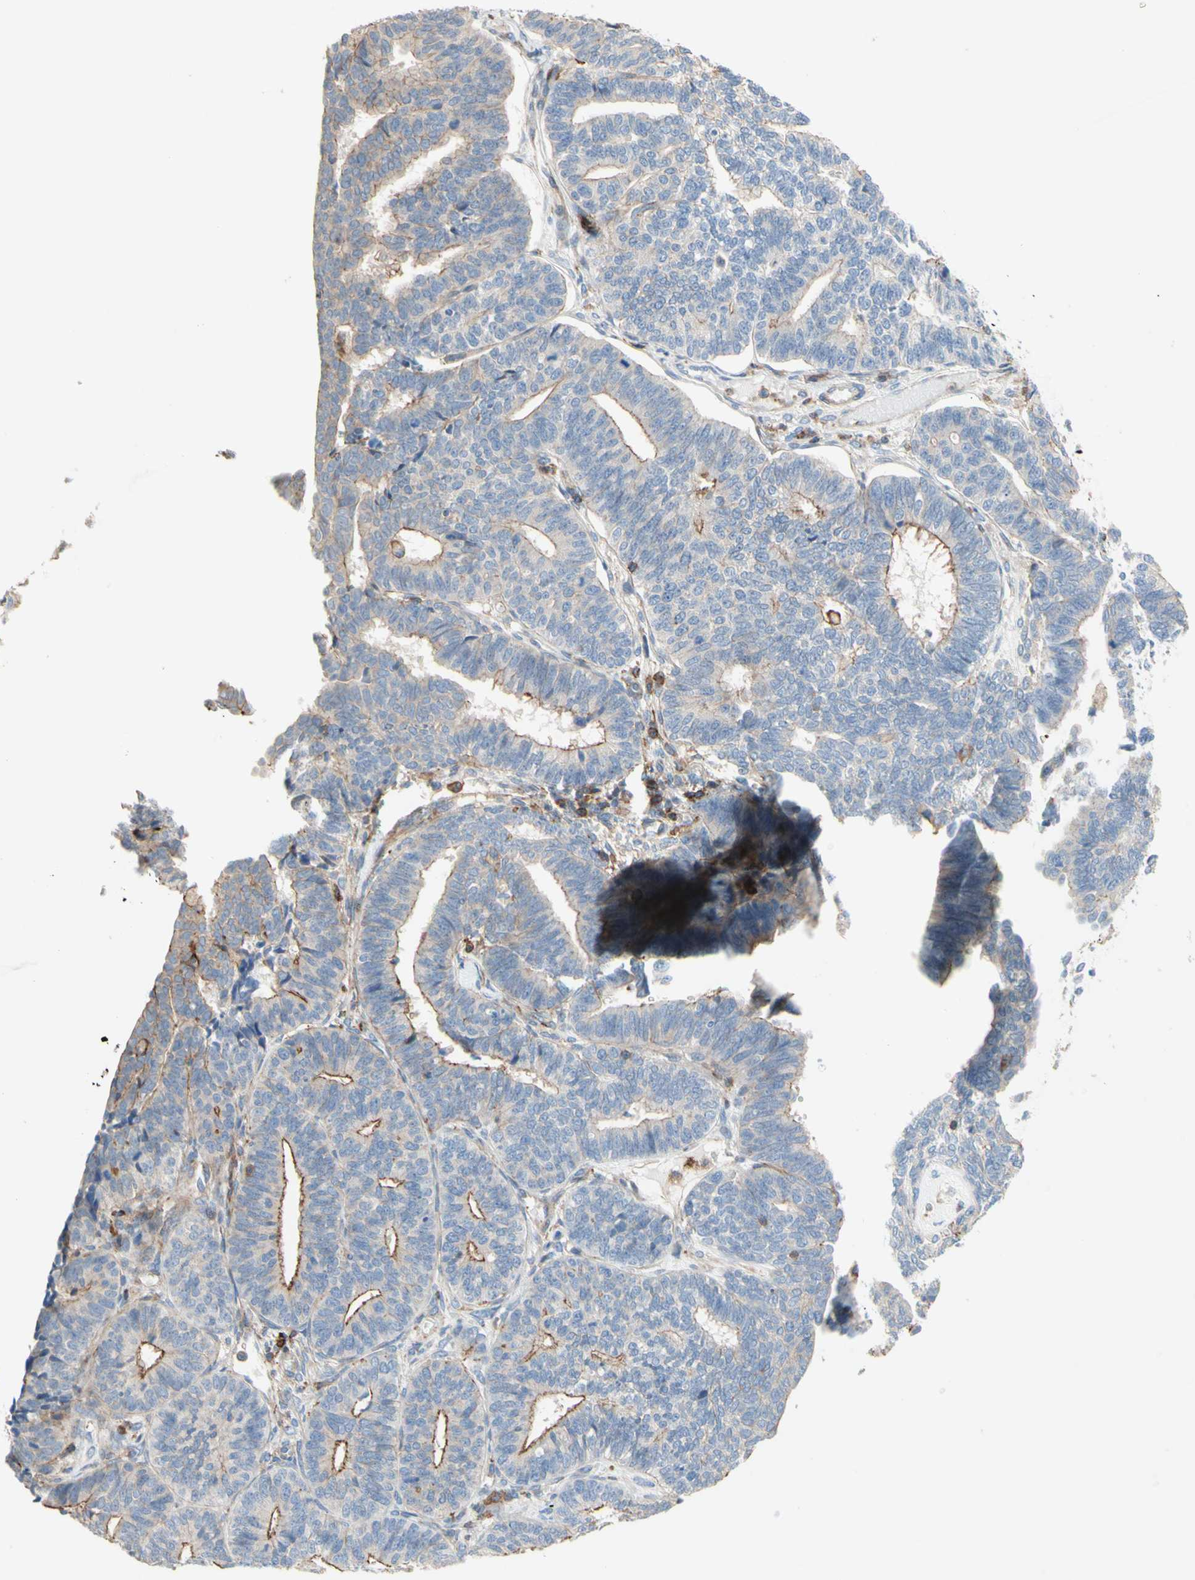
{"staining": {"intensity": "moderate", "quantity": "<25%", "location": "cytoplasmic/membranous"}, "tissue": "endometrial cancer", "cell_type": "Tumor cells", "image_type": "cancer", "snomed": [{"axis": "morphology", "description": "Adenocarcinoma, NOS"}, {"axis": "topography", "description": "Endometrium"}], "caption": "The immunohistochemical stain labels moderate cytoplasmic/membranous positivity in tumor cells of endometrial adenocarcinoma tissue.", "gene": "SEMA4C", "patient": {"sex": "female", "age": 70}}